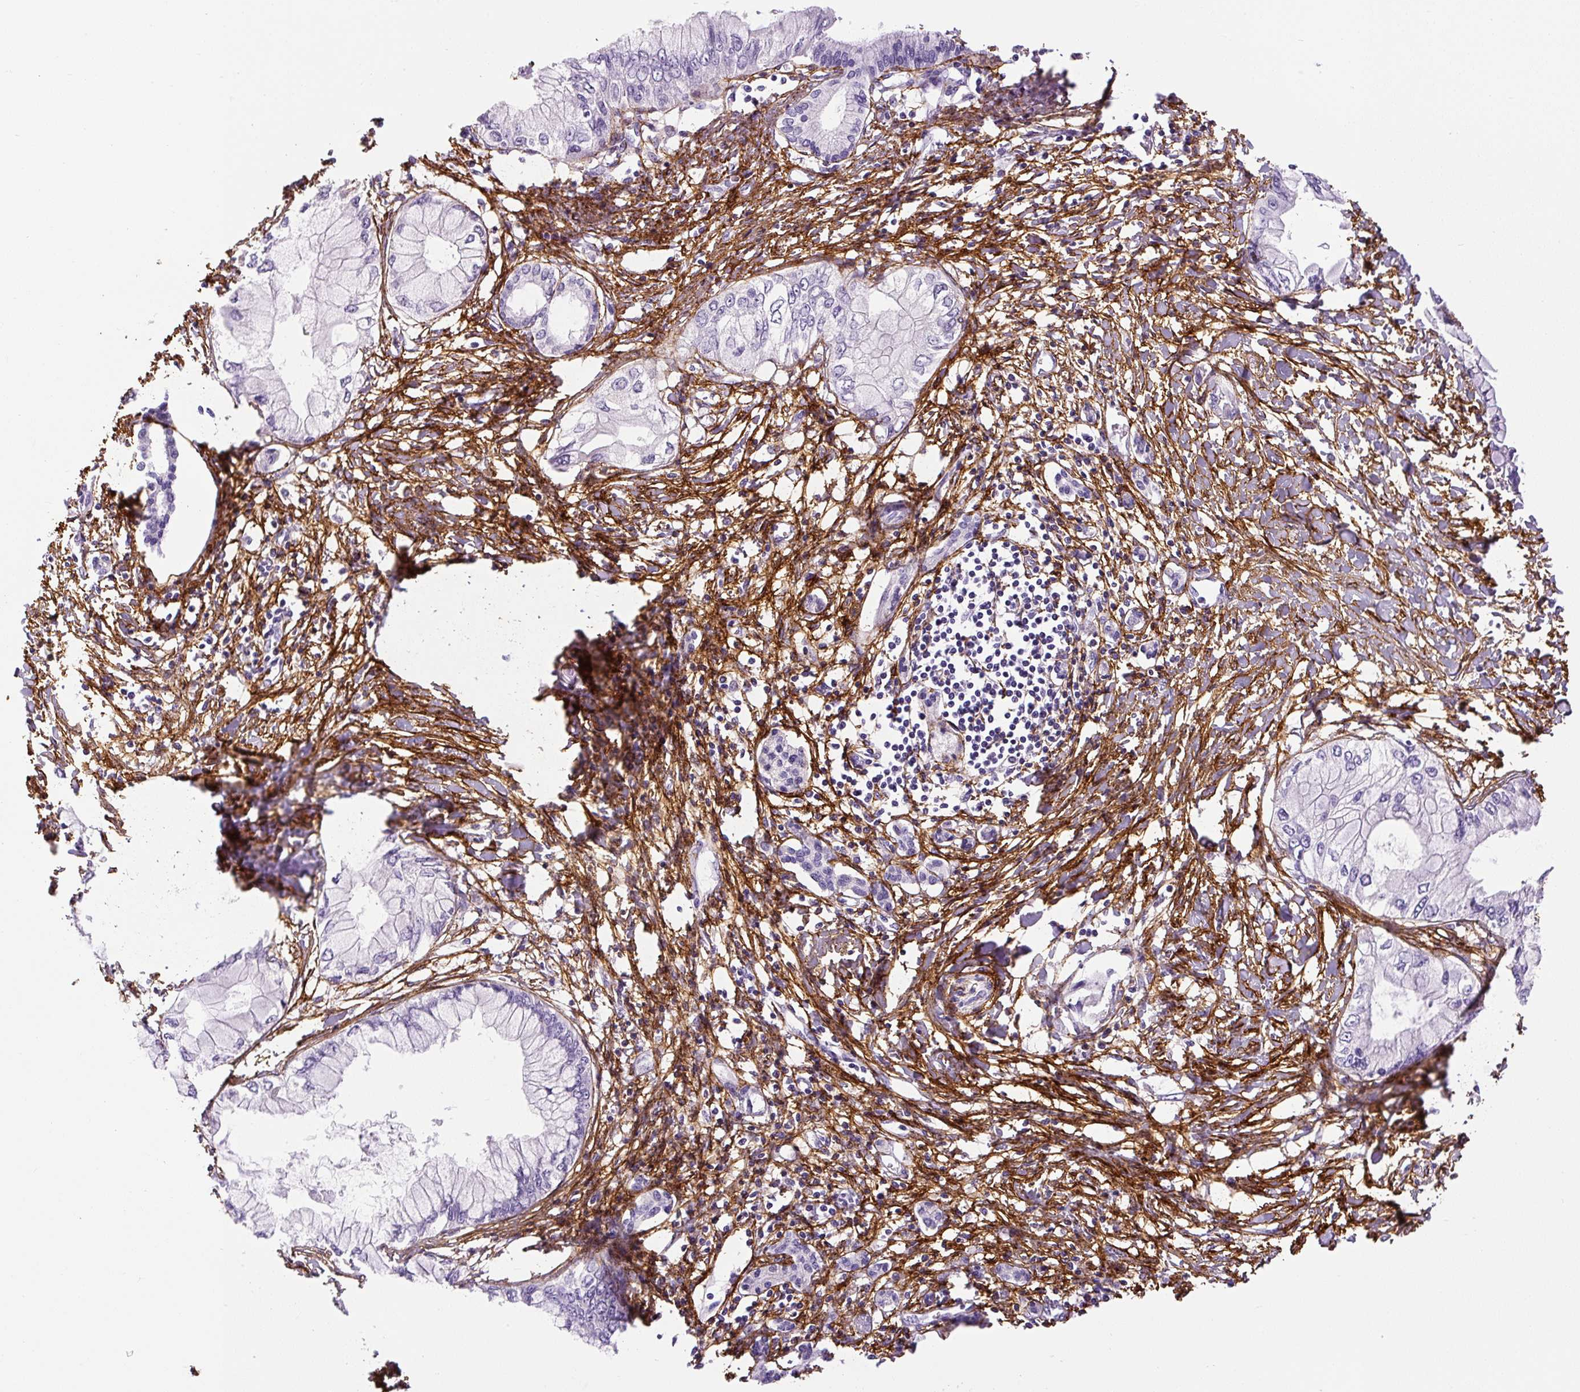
{"staining": {"intensity": "negative", "quantity": "none", "location": "none"}, "tissue": "pancreatic cancer", "cell_type": "Tumor cells", "image_type": "cancer", "snomed": [{"axis": "morphology", "description": "Adenocarcinoma, NOS"}, {"axis": "topography", "description": "Pancreas"}], "caption": "An immunohistochemistry photomicrograph of pancreatic cancer (adenocarcinoma) is shown. There is no staining in tumor cells of pancreatic cancer (adenocarcinoma).", "gene": "FBN1", "patient": {"sex": "male", "age": 48}}